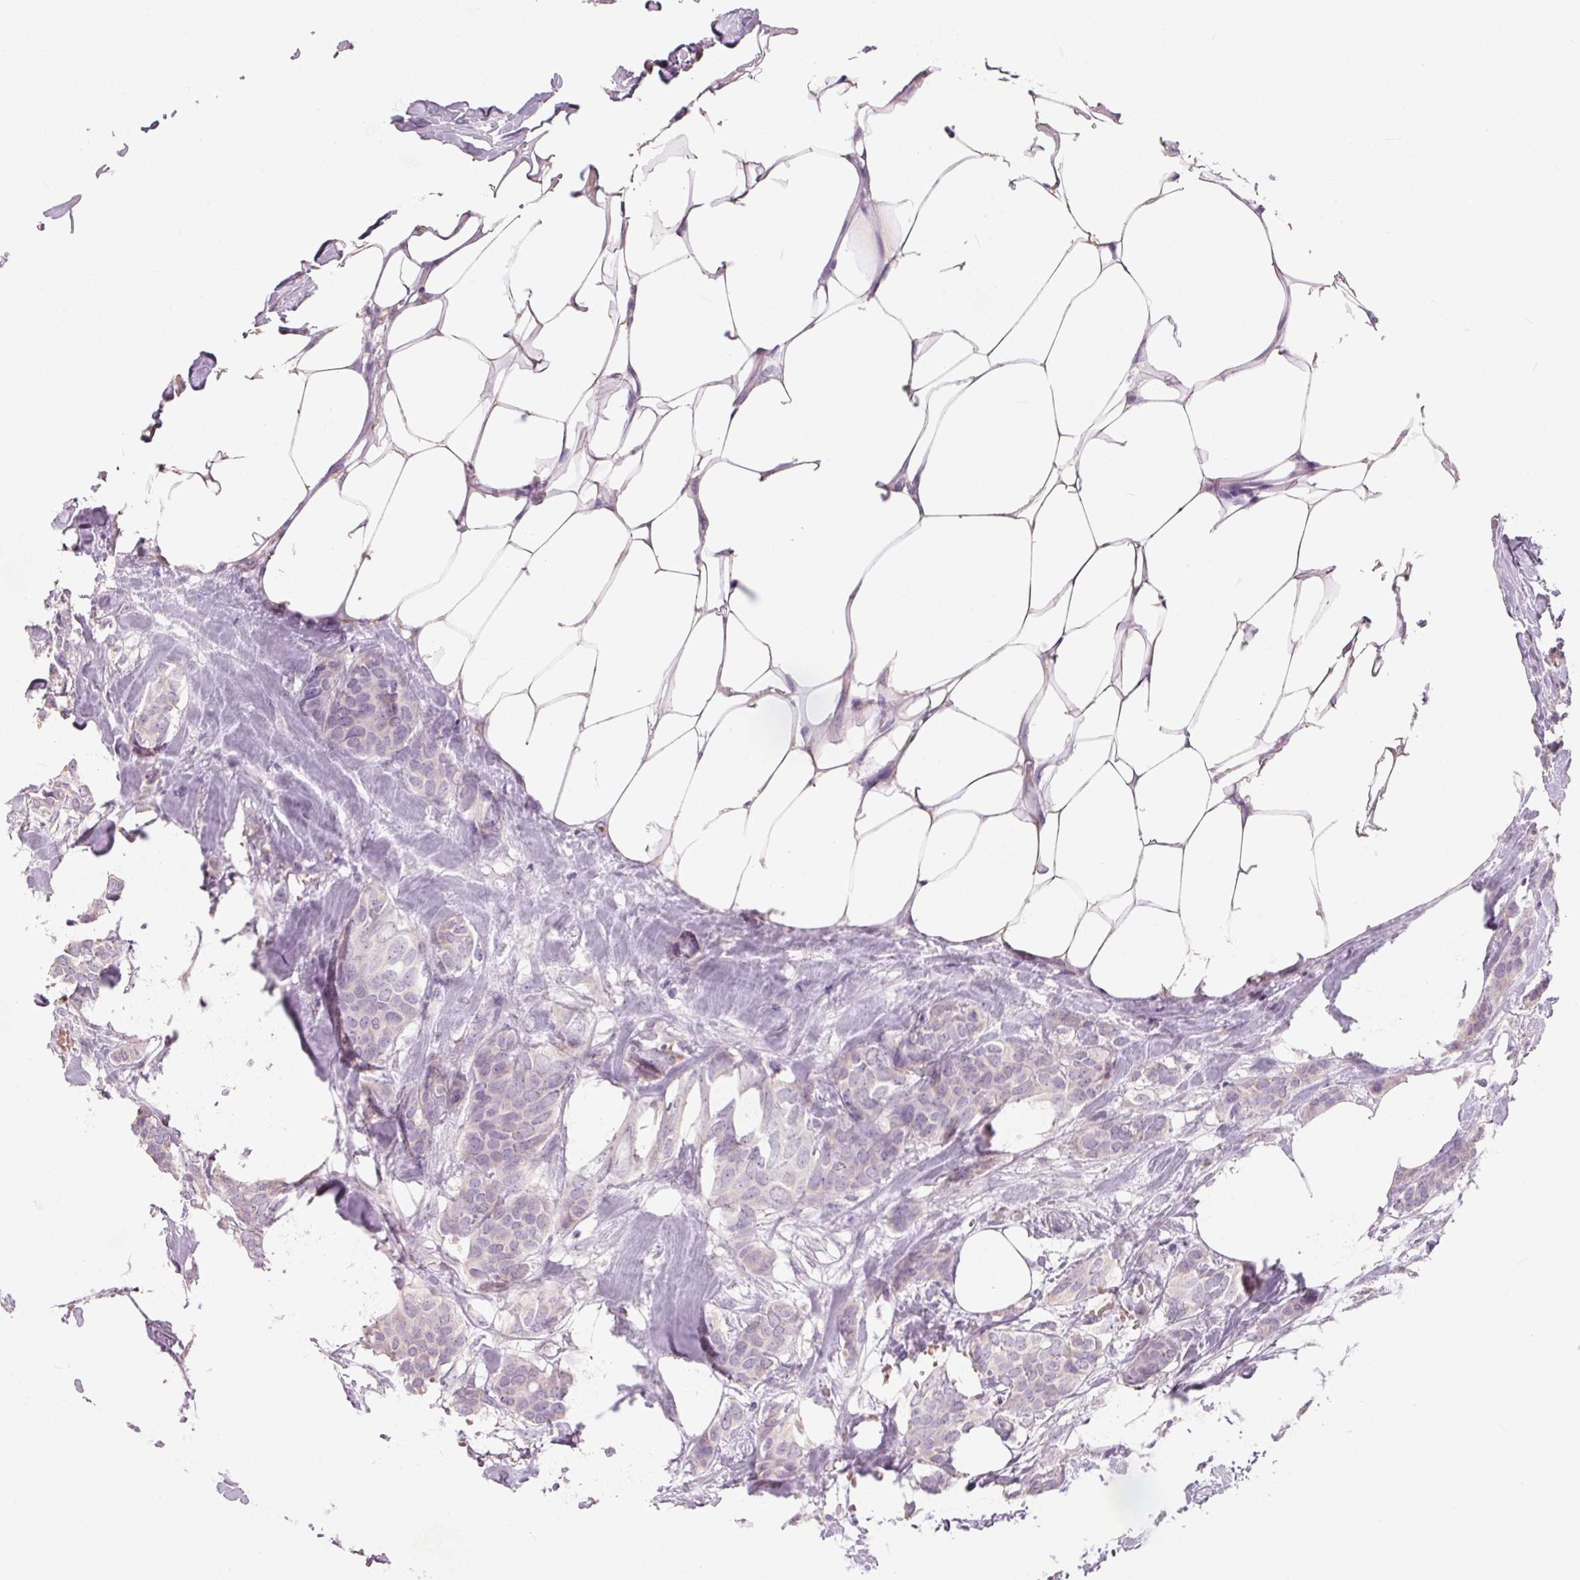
{"staining": {"intensity": "negative", "quantity": "none", "location": "none"}, "tissue": "breast cancer", "cell_type": "Tumor cells", "image_type": "cancer", "snomed": [{"axis": "morphology", "description": "Duct carcinoma"}, {"axis": "topography", "description": "Breast"}], "caption": "Immunohistochemical staining of breast cancer shows no significant staining in tumor cells. (DAB (3,3'-diaminobenzidine) immunohistochemistry (IHC) with hematoxylin counter stain).", "gene": "HSD17B1", "patient": {"sex": "female", "age": 62}}